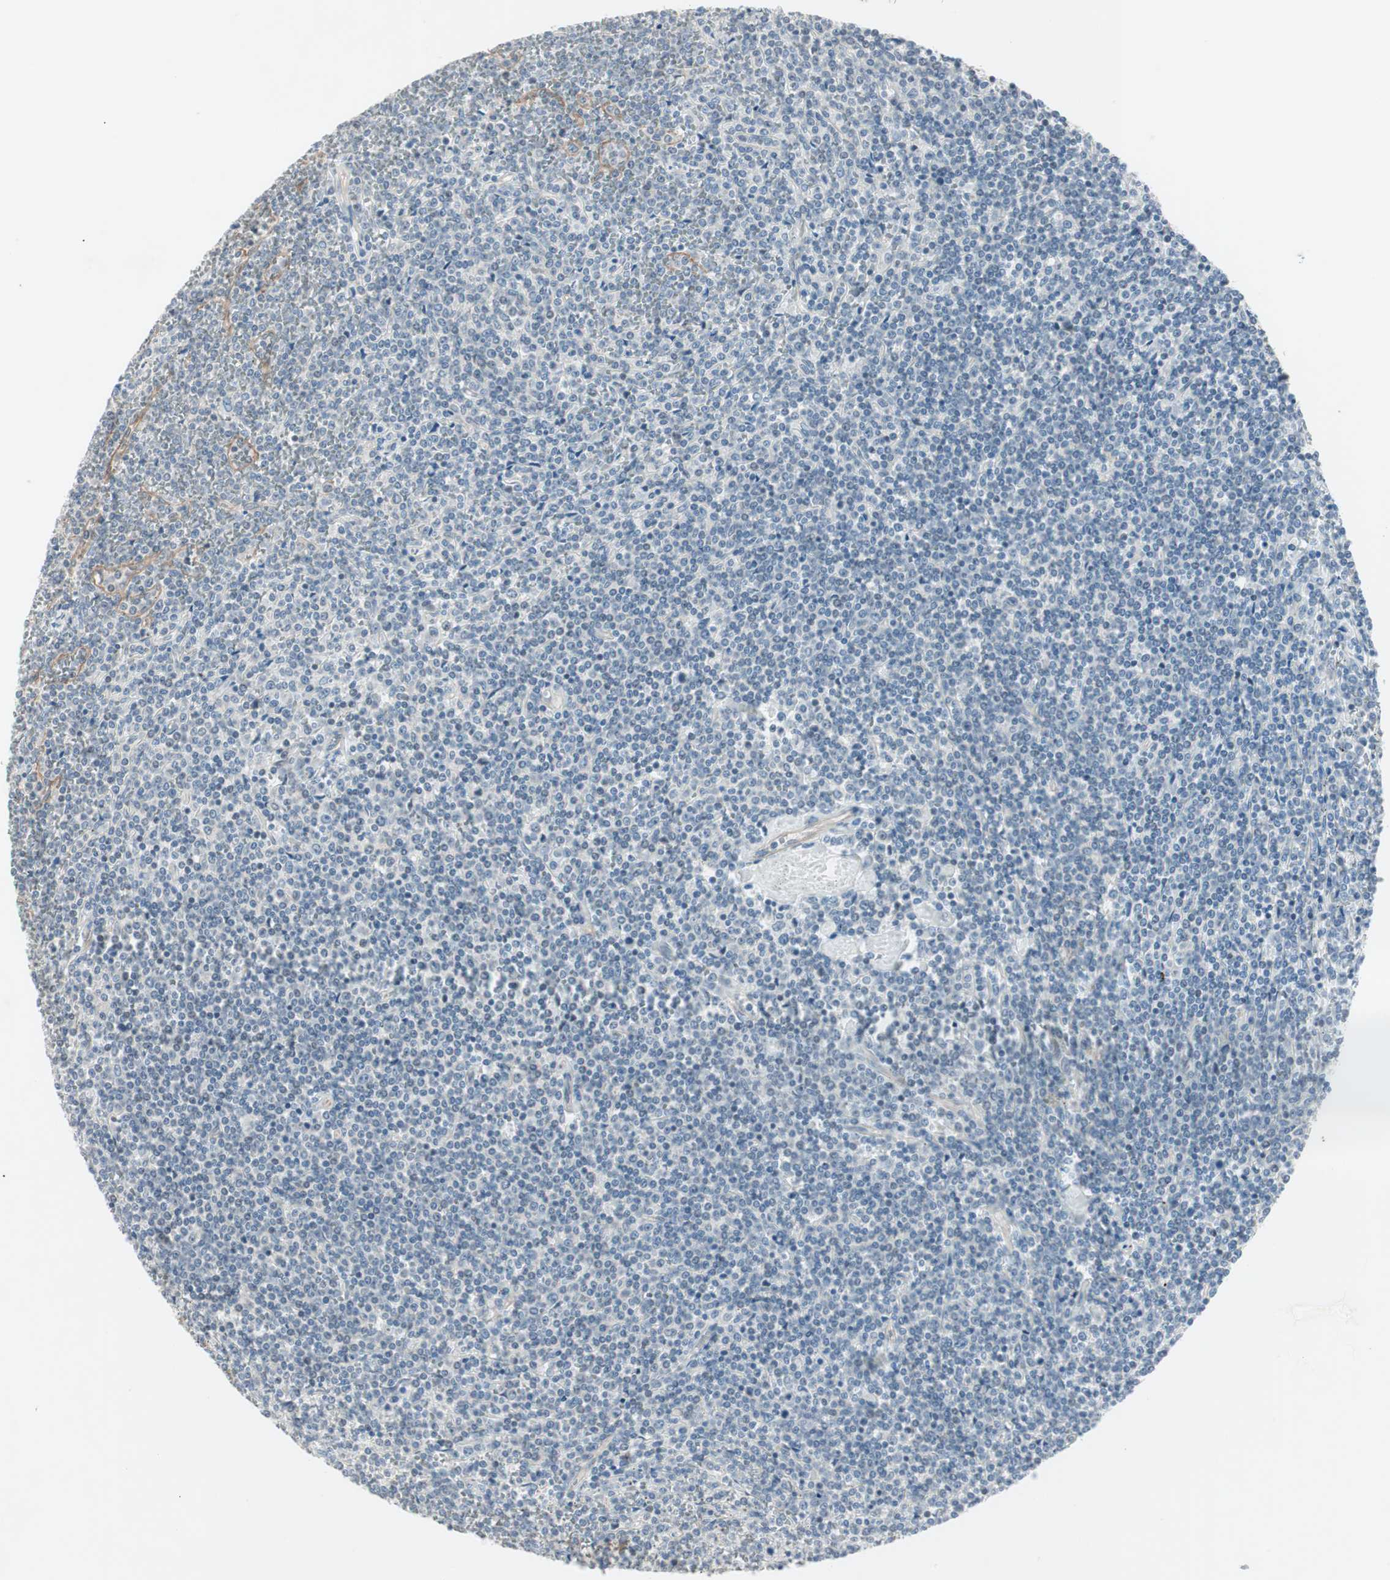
{"staining": {"intensity": "negative", "quantity": "none", "location": "none"}, "tissue": "lymphoma", "cell_type": "Tumor cells", "image_type": "cancer", "snomed": [{"axis": "morphology", "description": "Malignant lymphoma, non-Hodgkin's type, Low grade"}, {"axis": "topography", "description": "Spleen"}], "caption": "DAB immunohistochemical staining of lymphoma shows no significant staining in tumor cells.", "gene": "ITGB4", "patient": {"sex": "female", "age": 19}}